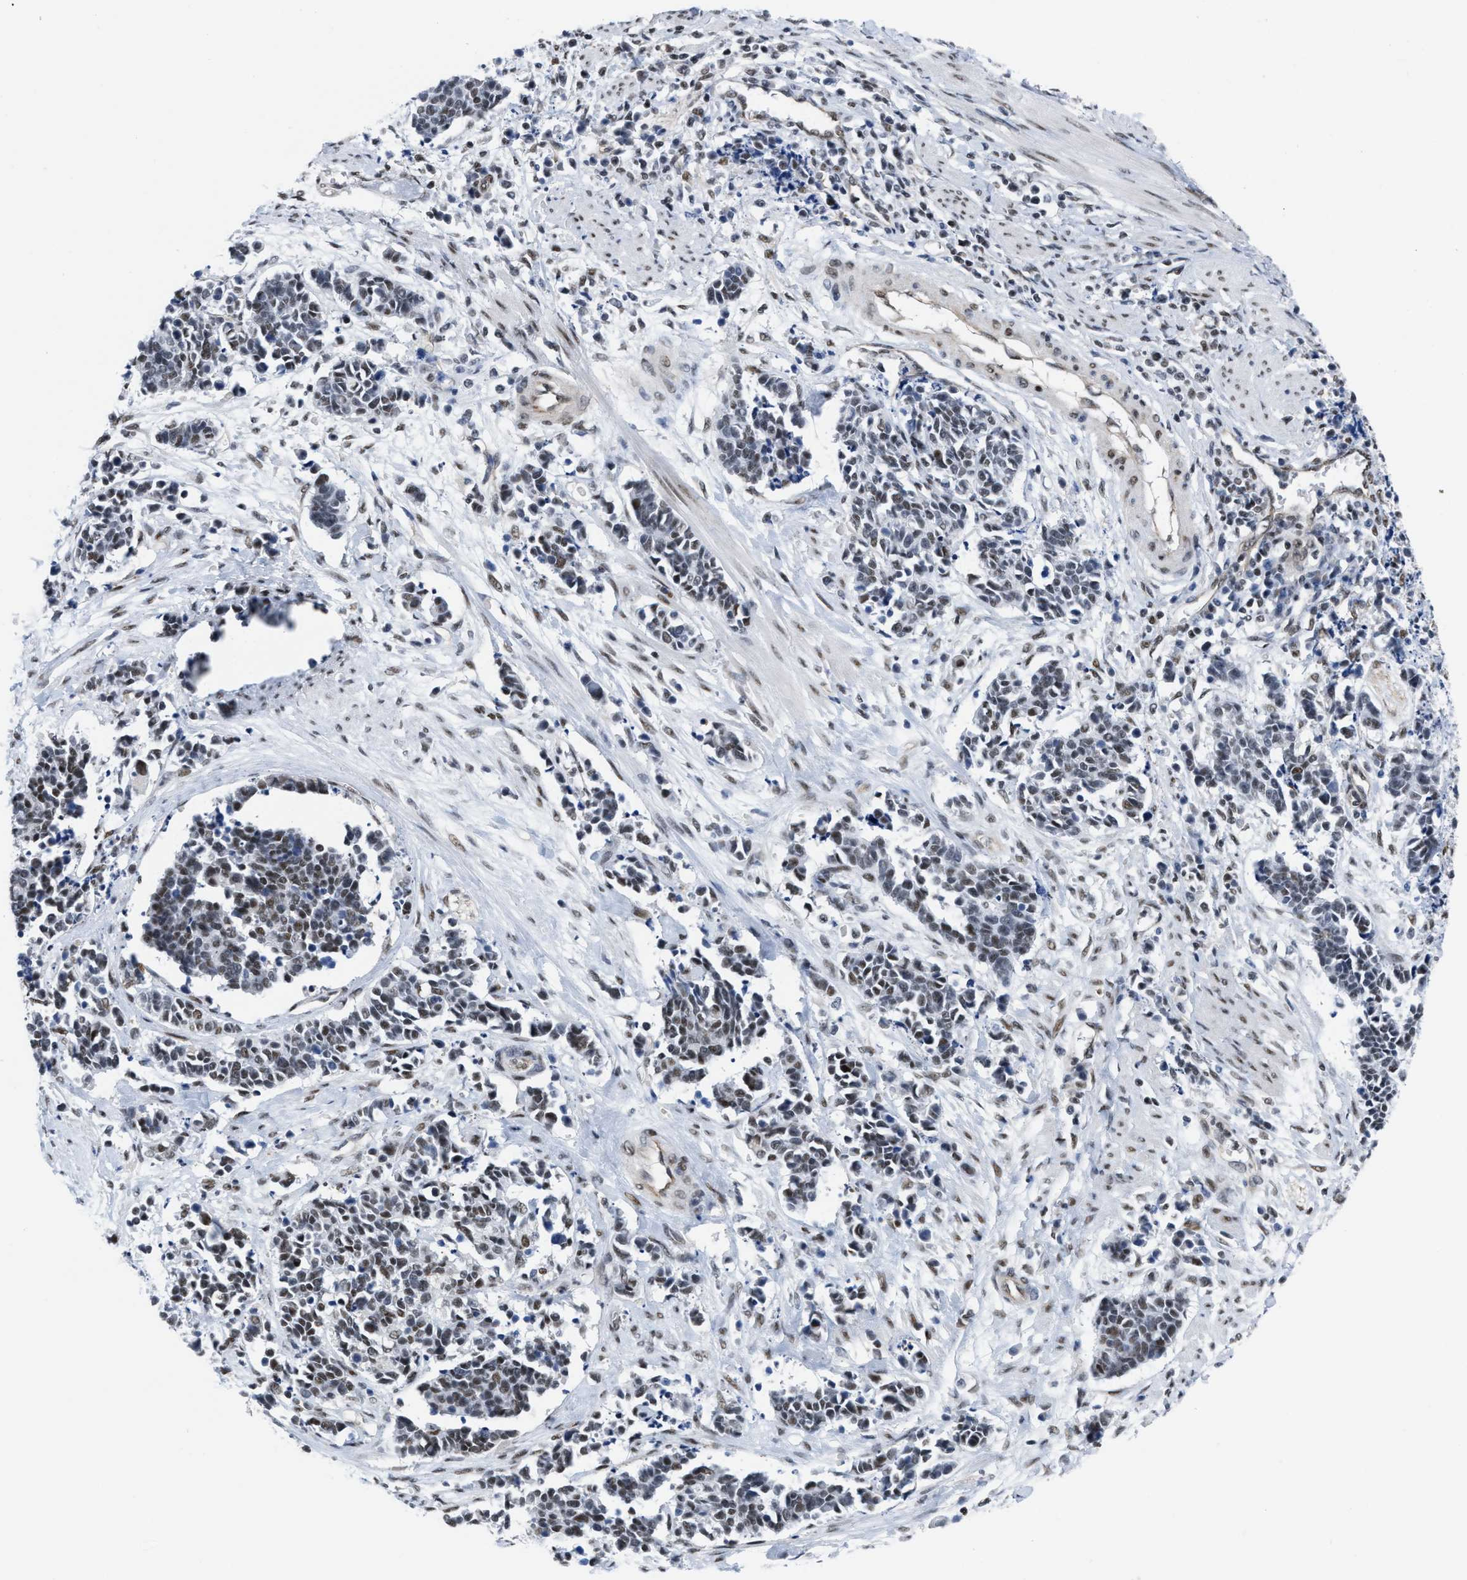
{"staining": {"intensity": "moderate", "quantity": ">75%", "location": "nuclear"}, "tissue": "cervical cancer", "cell_type": "Tumor cells", "image_type": "cancer", "snomed": [{"axis": "morphology", "description": "Squamous cell carcinoma, NOS"}, {"axis": "topography", "description": "Cervix"}], "caption": "Immunohistochemistry micrograph of human cervical cancer stained for a protein (brown), which demonstrates medium levels of moderate nuclear staining in approximately >75% of tumor cells.", "gene": "MIER1", "patient": {"sex": "female", "age": 35}}